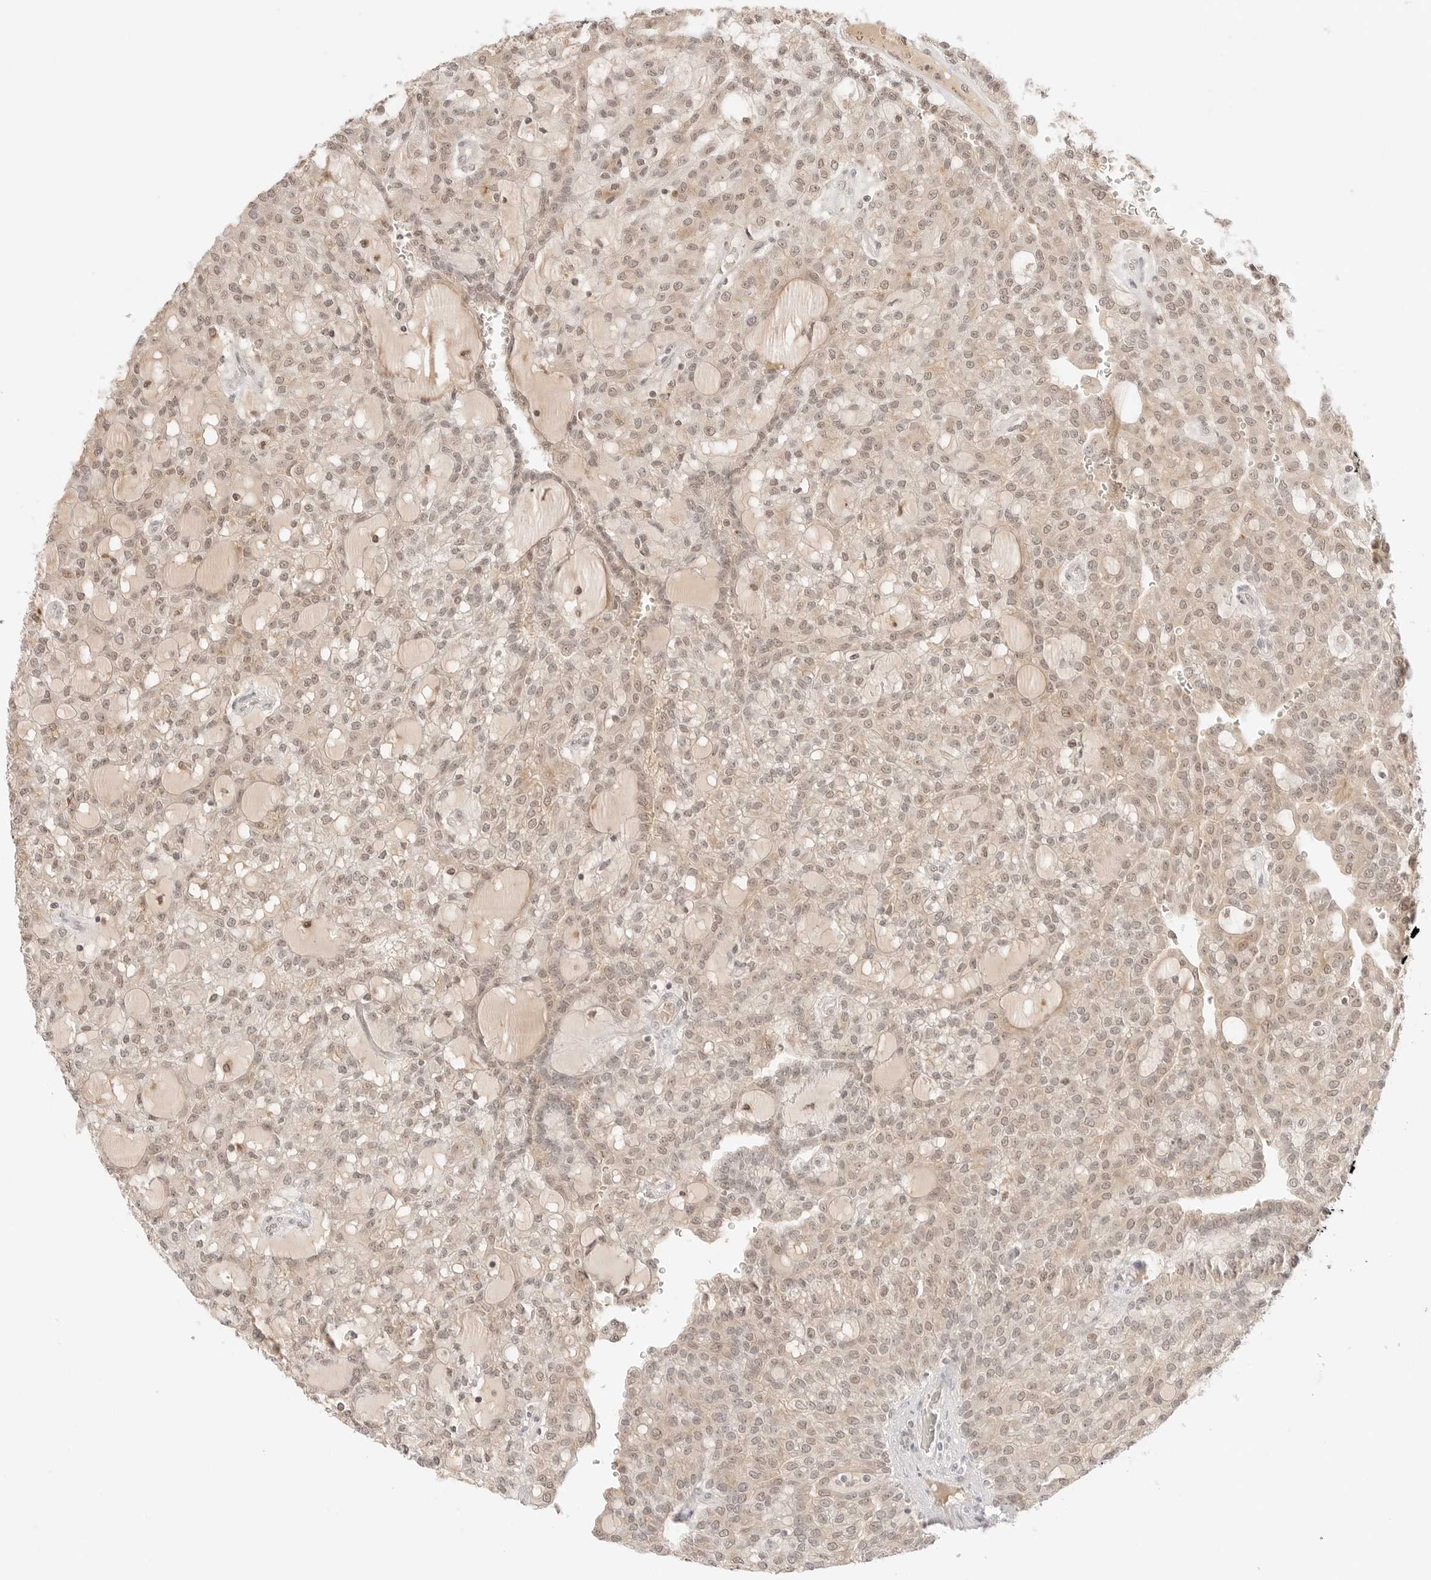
{"staining": {"intensity": "moderate", "quantity": "25%-75%", "location": "nuclear"}, "tissue": "renal cancer", "cell_type": "Tumor cells", "image_type": "cancer", "snomed": [{"axis": "morphology", "description": "Adenocarcinoma, NOS"}, {"axis": "topography", "description": "Kidney"}], "caption": "The photomicrograph reveals staining of renal cancer (adenocarcinoma), revealing moderate nuclear protein positivity (brown color) within tumor cells. Nuclei are stained in blue.", "gene": "RPS6KL1", "patient": {"sex": "male", "age": 63}}